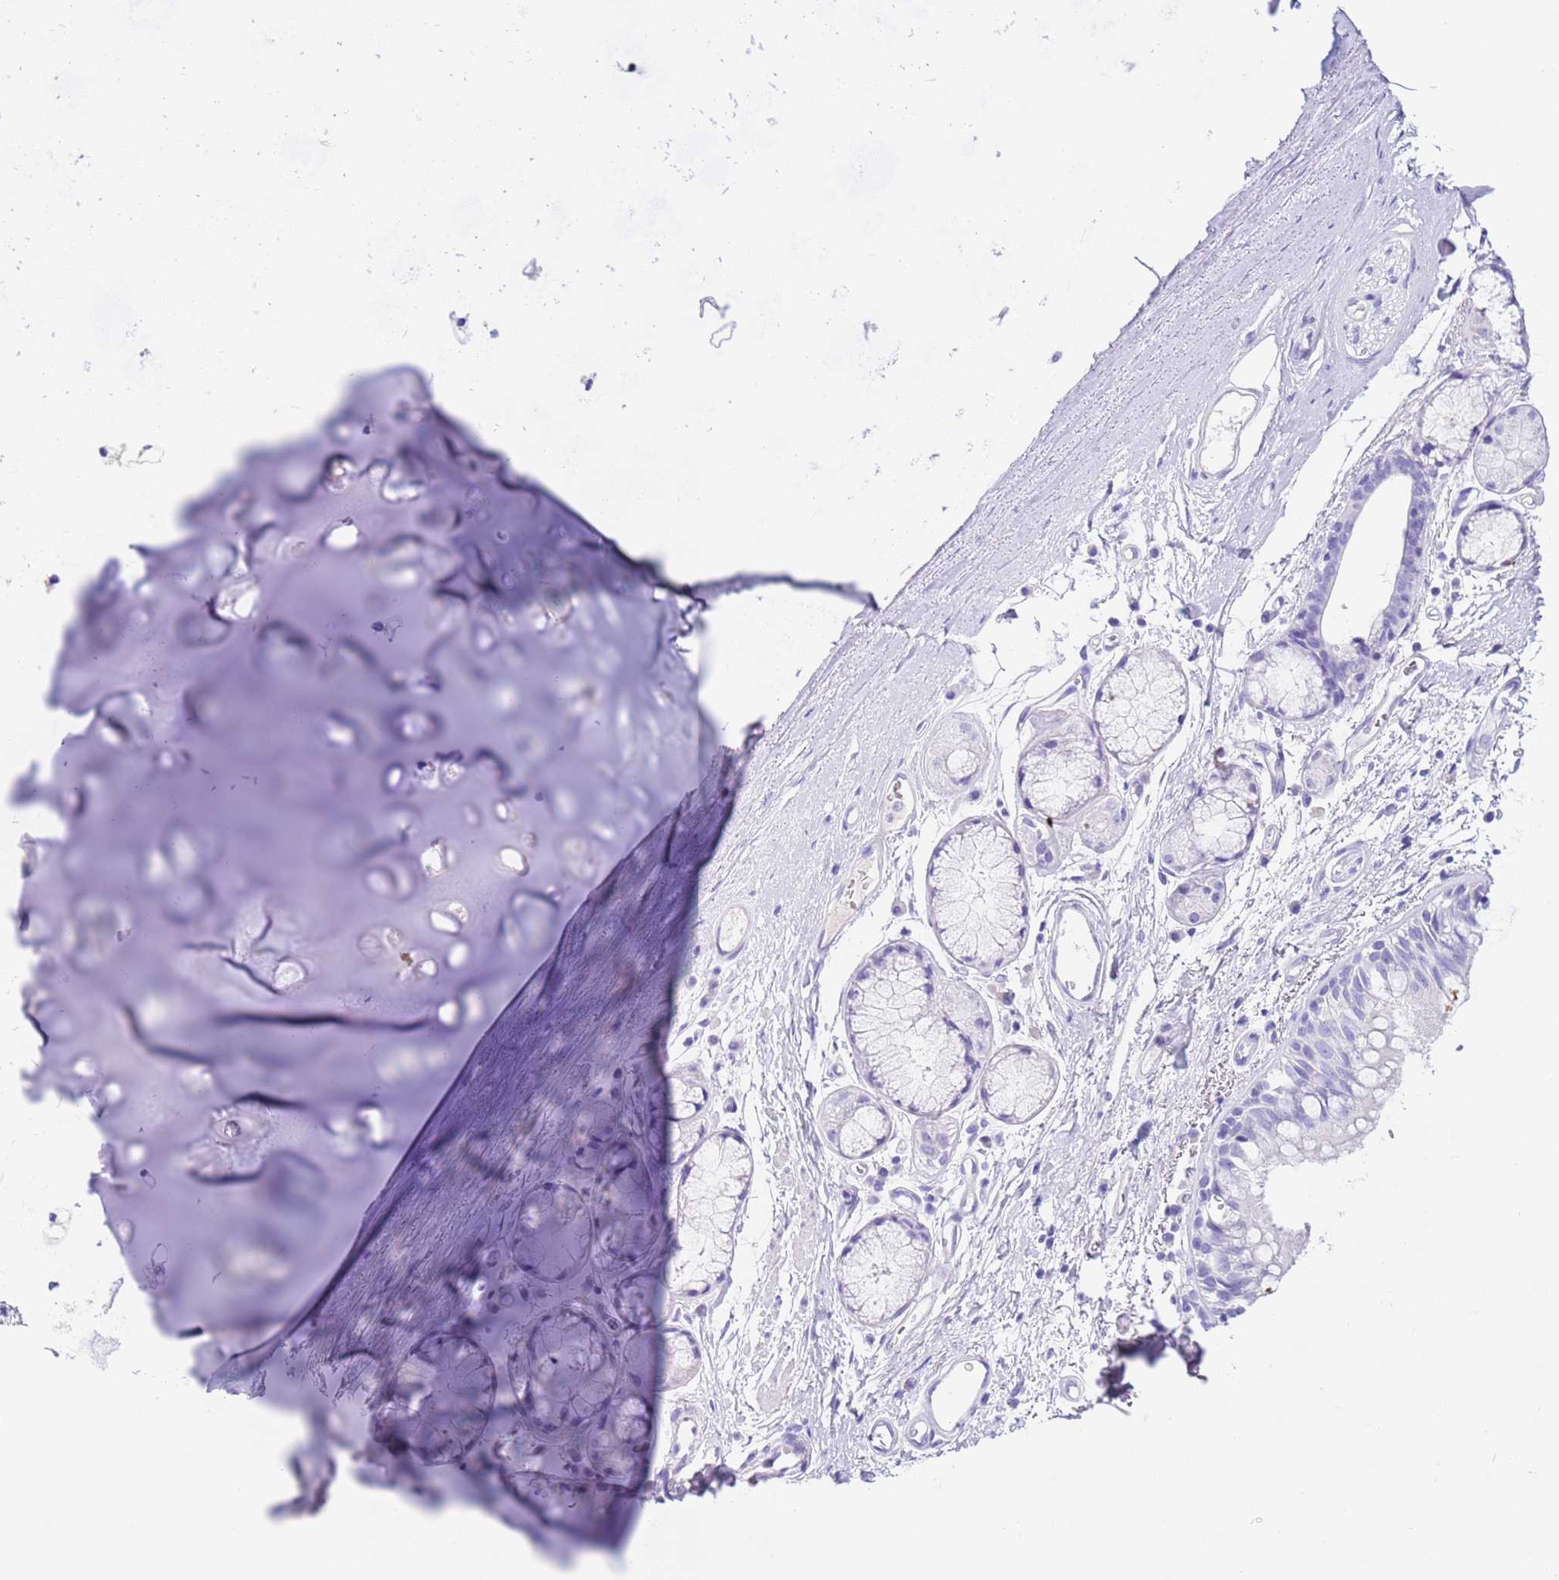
{"staining": {"intensity": "negative", "quantity": "none", "location": "none"}, "tissue": "adipose tissue", "cell_type": "Adipocytes", "image_type": "normal", "snomed": [{"axis": "morphology", "description": "Normal tissue, NOS"}, {"axis": "topography", "description": "Cartilage tissue"}], "caption": "Adipocytes show no significant protein staining in unremarkable adipose tissue.", "gene": "CPB1", "patient": {"sex": "male", "age": 73}}